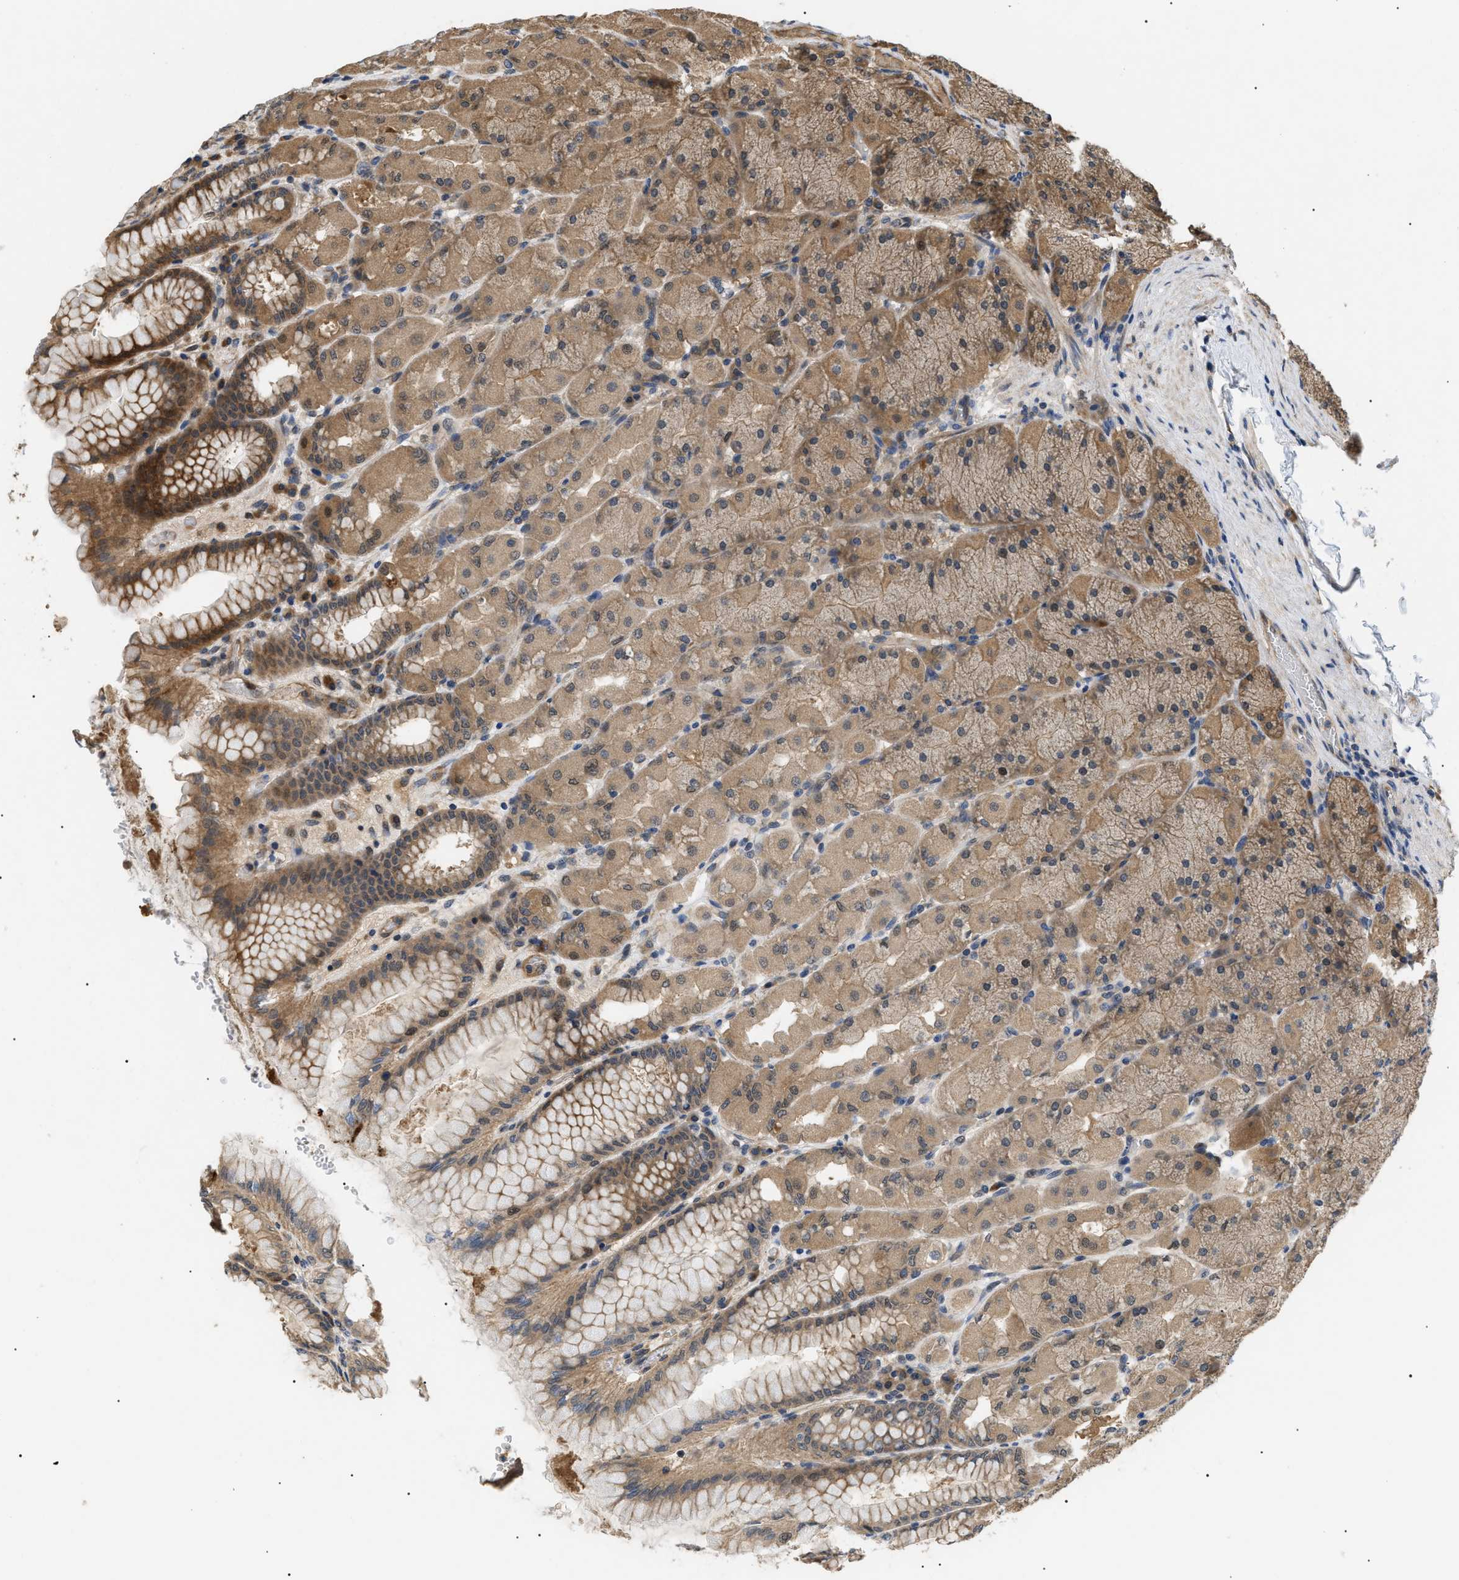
{"staining": {"intensity": "moderate", "quantity": ">75%", "location": "cytoplasmic/membranous"}, "tissue": "stomach", "cell_type": "Glandular cells", "image_type": "normal", "snomed": [{"axis": "morphology", "description": "Normal tissue, NOS"}, {"axis": "topography", "description": "Stomach, upper"}], "caption": "DAB immunohistochemical staining of unremarkable human stomach demonstrates moderate cytoplasmic/membranous protein staining in about >75% of glandular cells.", "gene": "ASTL", "patient": {"sex": "female", "age": 56}}